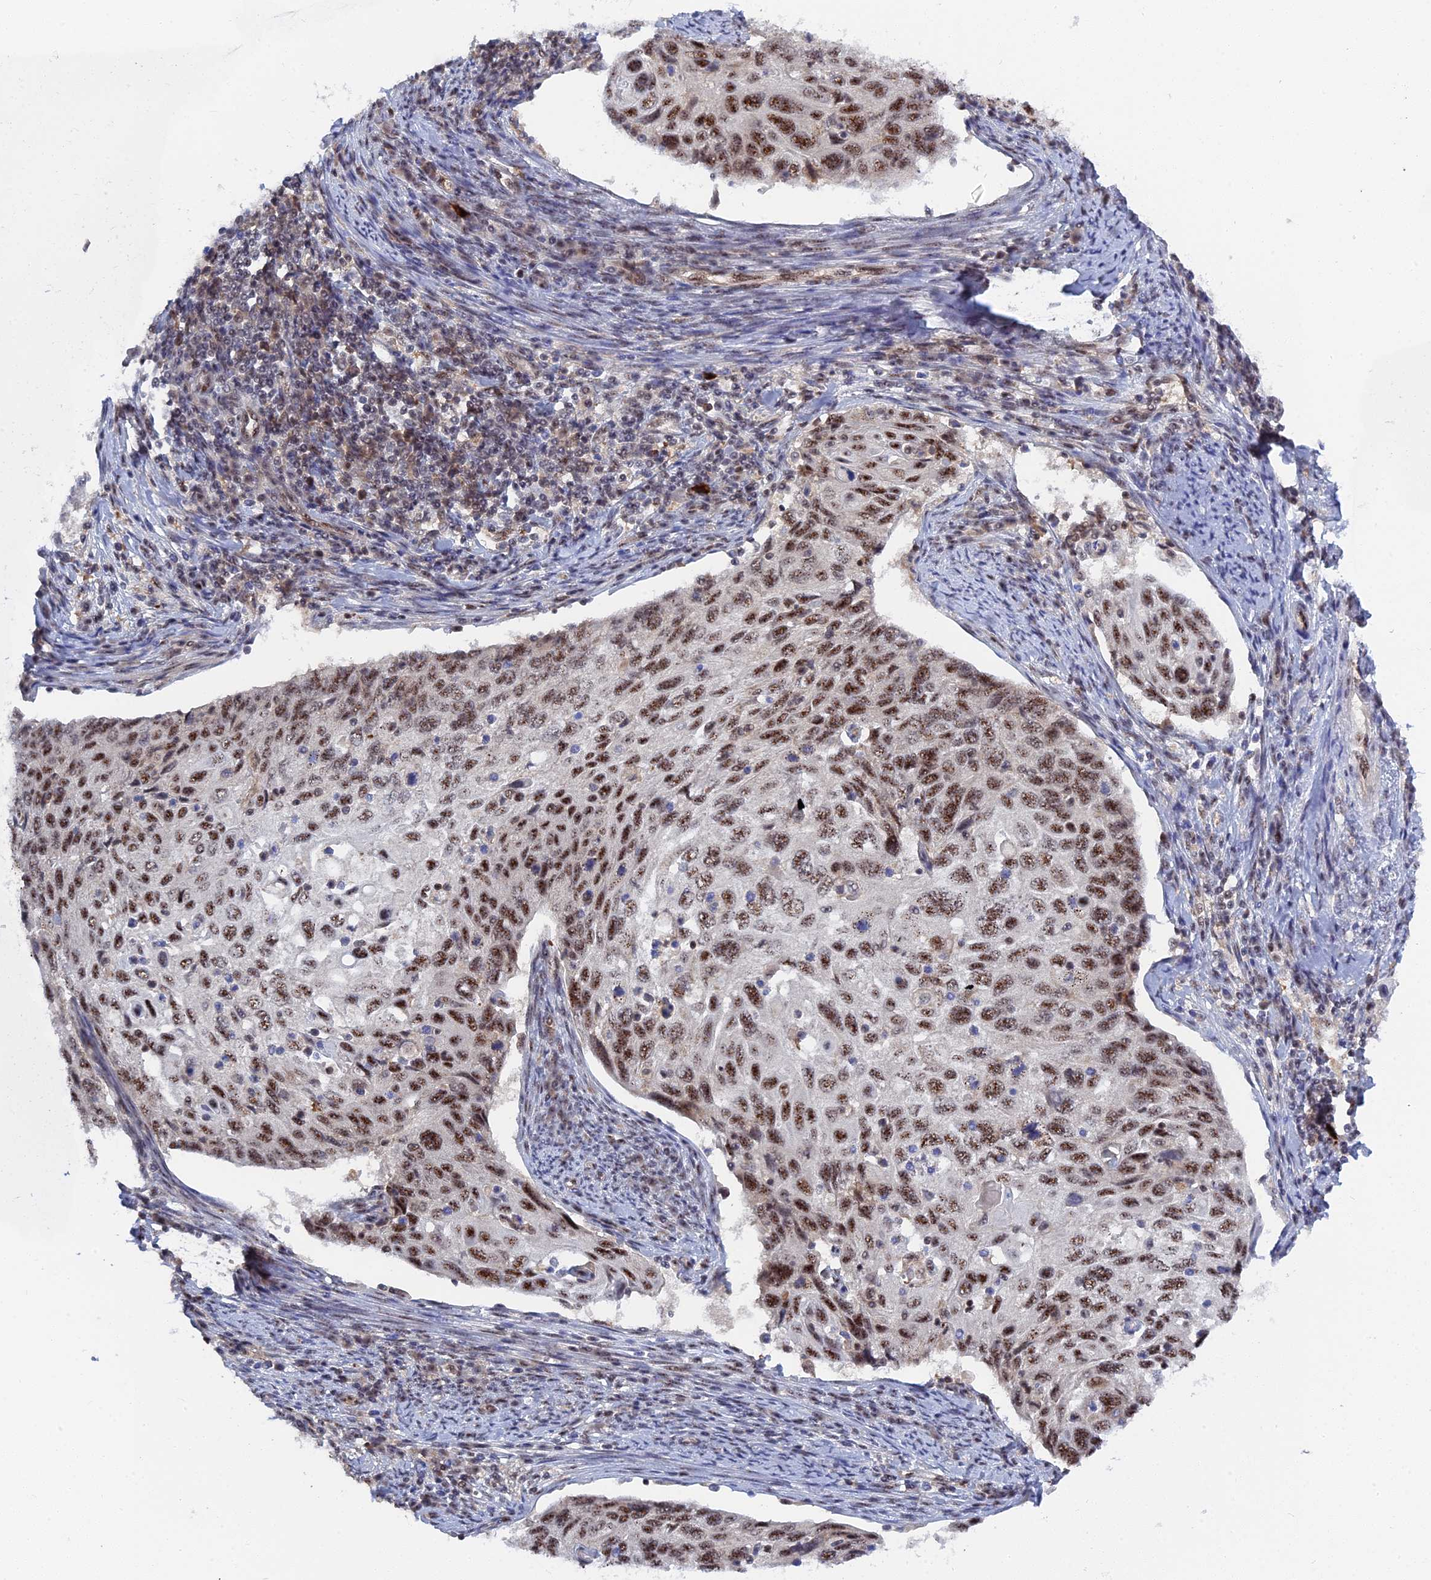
{"staining": {"intensity": "moderate", "quantity": ">75%", "location": "nuclear"}, "tissue": "cervical cancer", "cell_type": "Tumor cells", "image_type": "cancer", "snomed": [{"axis": "morphology", "description": "Squamous cell carcinoma, NOS"}, {"axis": "topography", "description": "Cervix"}], "caption": "Protein expression by immunohistochemistry (IHC) demonstrates moderate nuclear expression in approximately >75% of tumor cells in cervical cancer (squamous cell carcinoma).", "gene": "TAB1", "patient": {"sex": "female", "age": 70}}